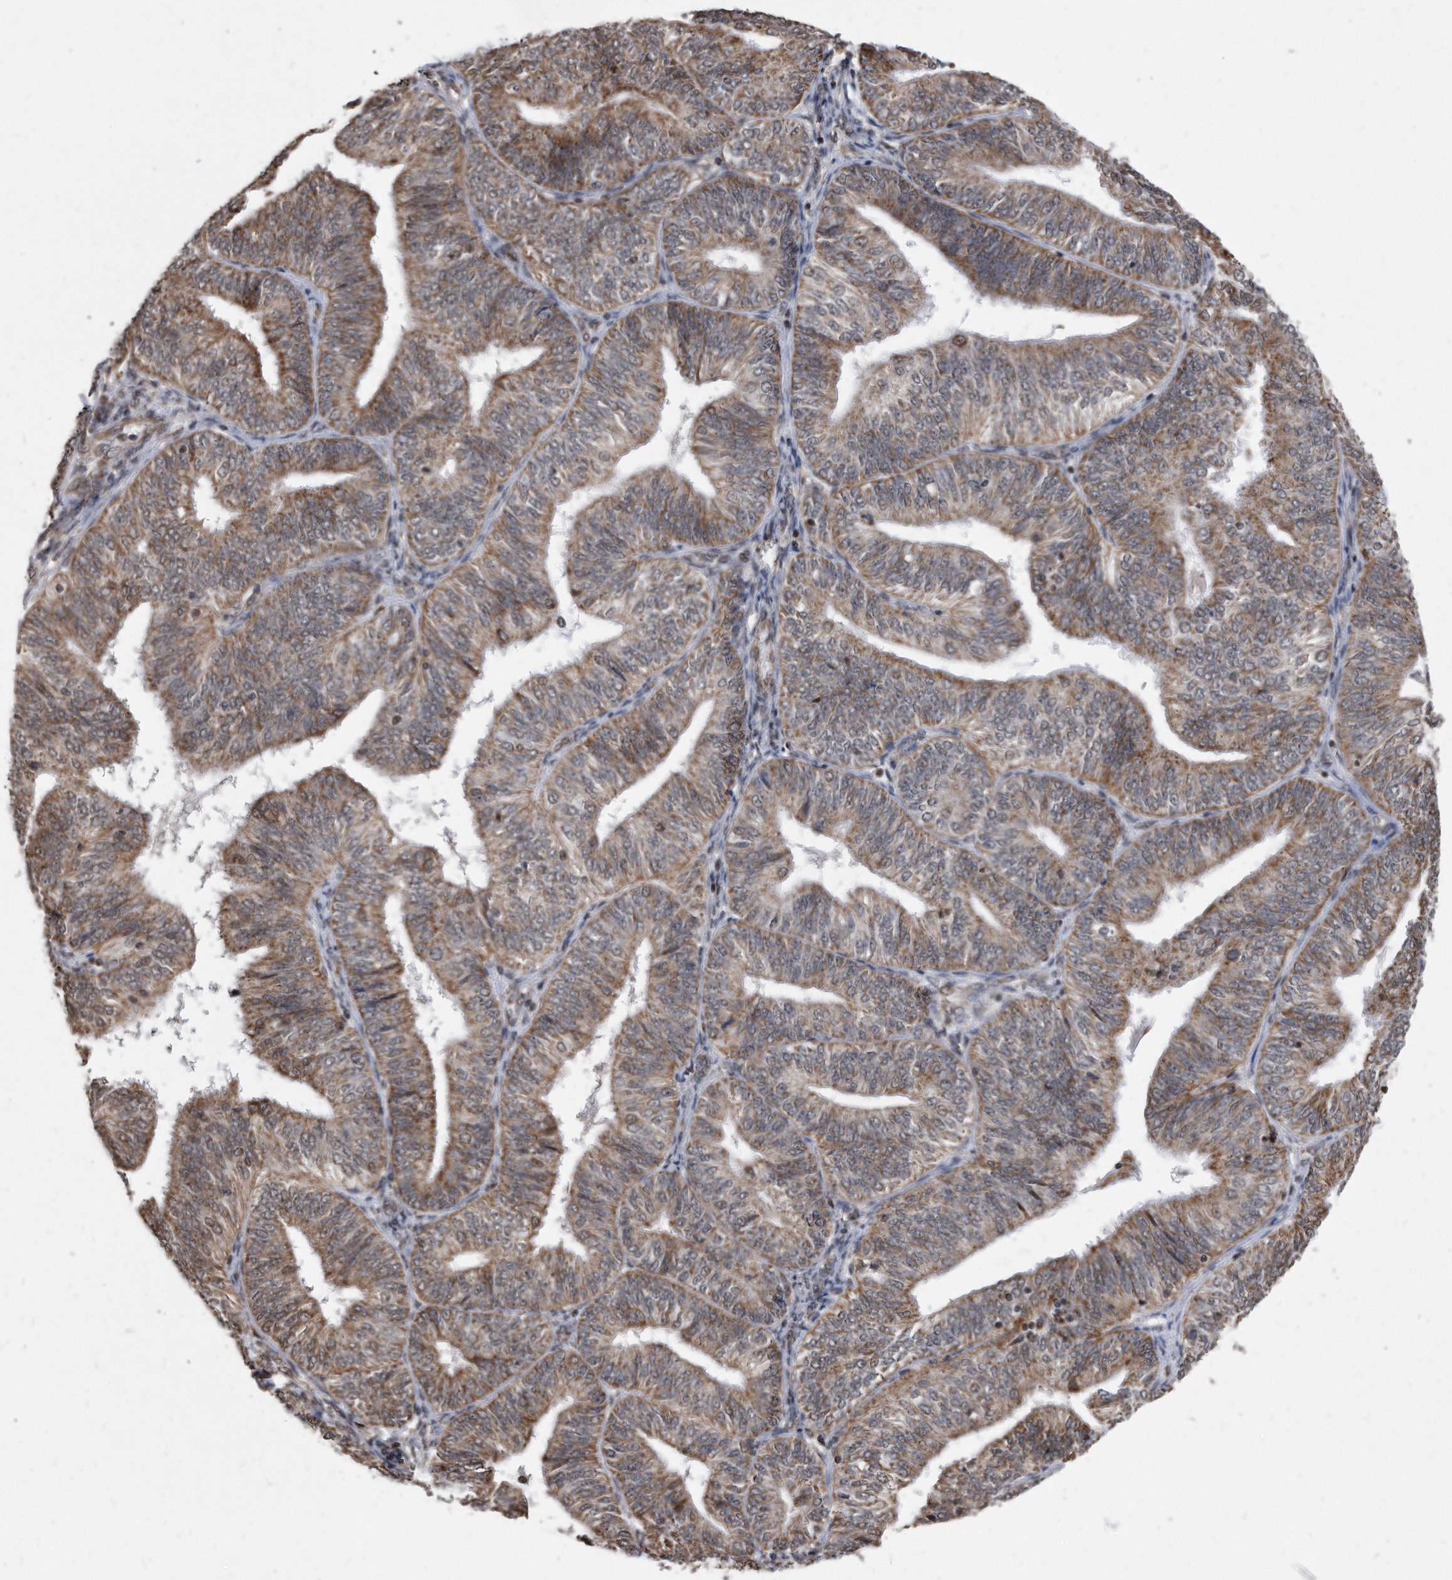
{"staining": {"intensity": "moderate", "quantity": ">75%", "location": "cytoplasmic/membranous,nuclear"}, "tissue": "endometrial cancer", "cell_type": "Tumor cells", "image_type": "cancer", "snomed": [{"axis": "morphology", "description": "Adenocarcinoma, NOS"}, {"axis": "topography", "description": "Endometrium"}], "caption": "A histopathology image of human endometrial cancer (adenocarcinoma) stained for a protein reveals moderate cytoplasmic/membranous and nuclear brown staining in tumor cells.", "gene": "DUSP22", "patient": {"sex": "female", "age": 58}}